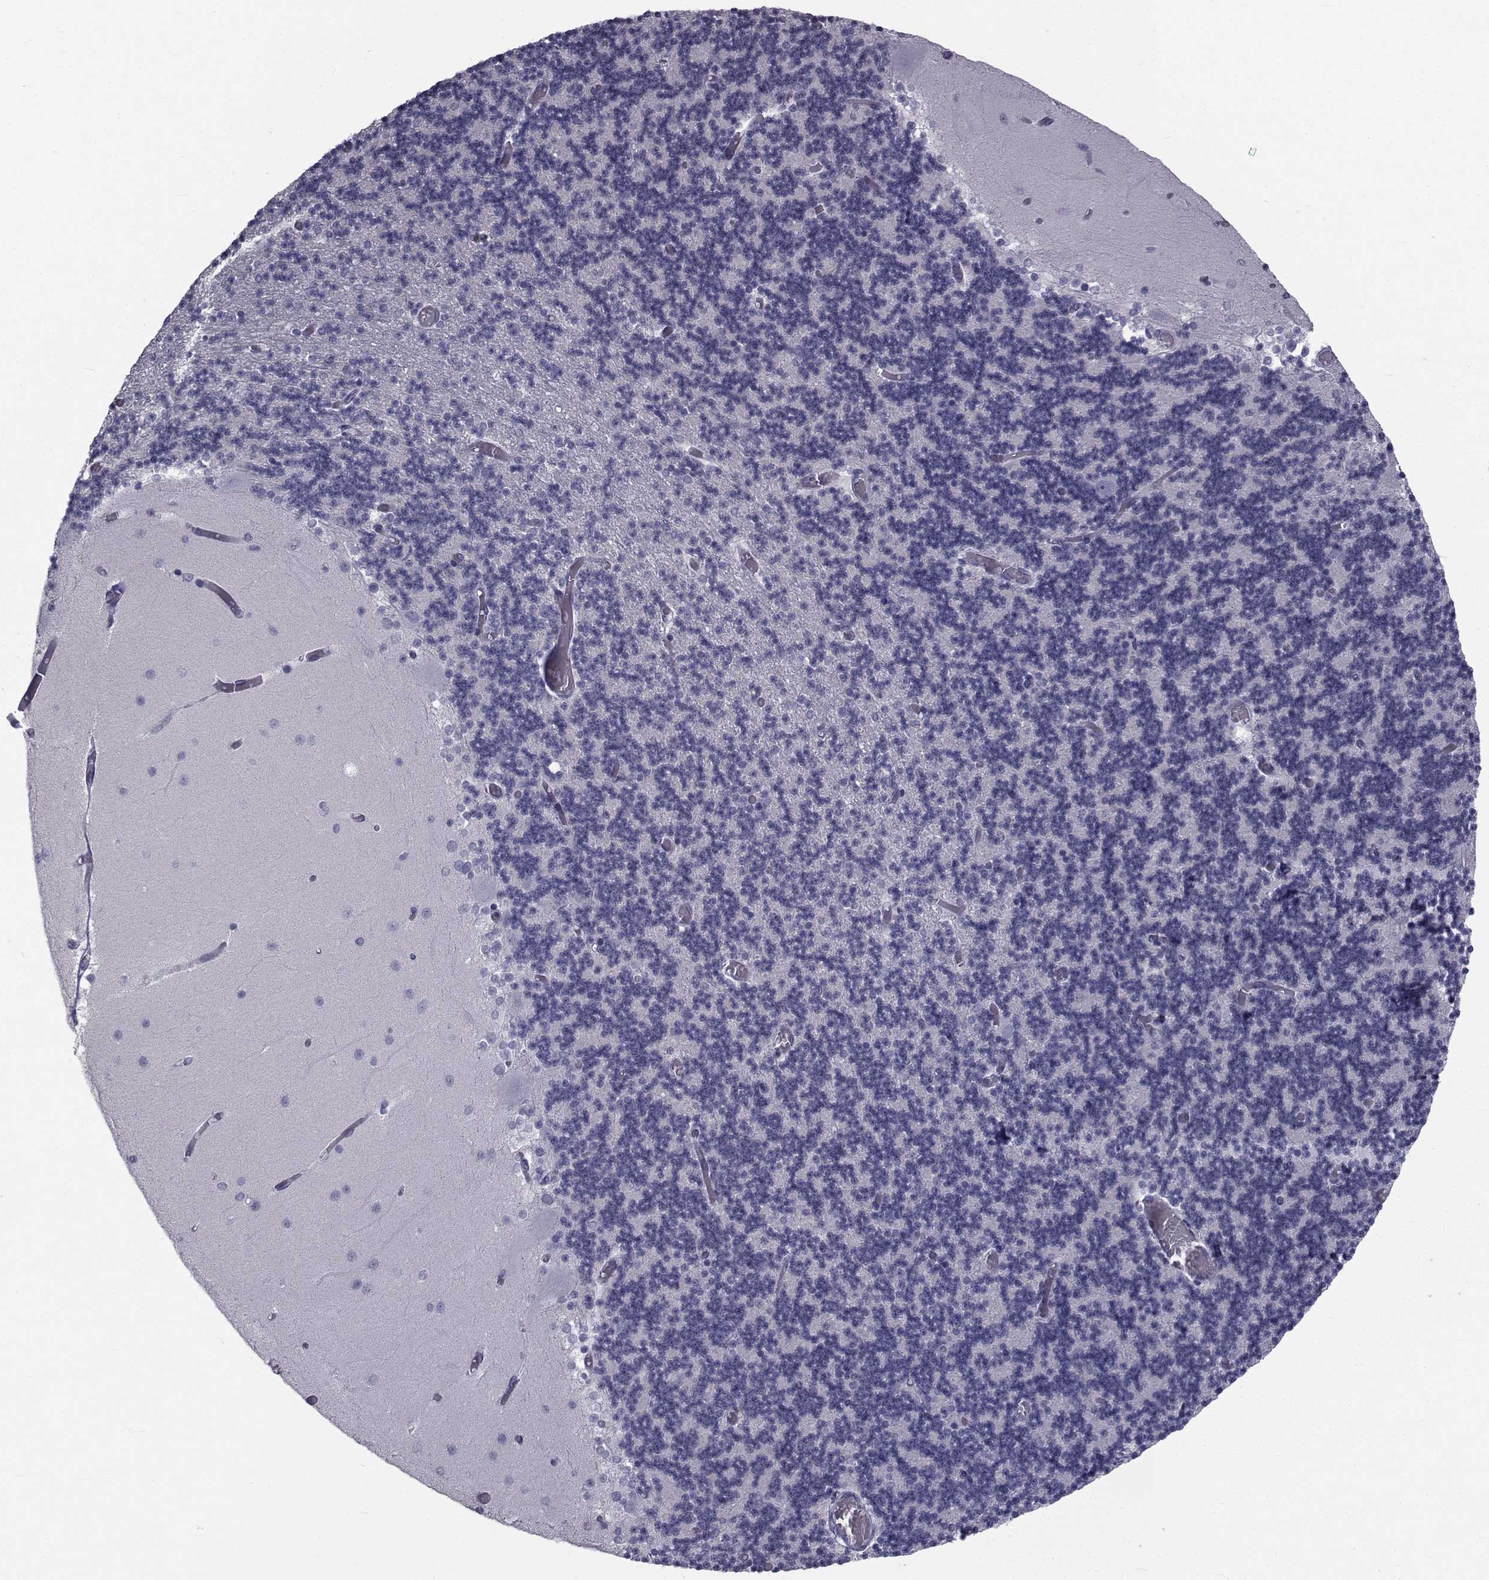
{"staining": {"intensity": "negative", "quantity": "none", "location": "none"}, "tissue": "cerebellum", "cell_type": "Cells in granular layer", "image_type": "normal", "snomed": [{"axis": "morphology", "description": "Normal tissue, NOS"}, {"axis": "topography", "description": "Cerebellum"}], "caption": "Cerebellum stained for a protein using IHC exhibits no positivity cells in granular layer.", "gene": "FDXR", "patient": {"sex": "female", "age": 28}}